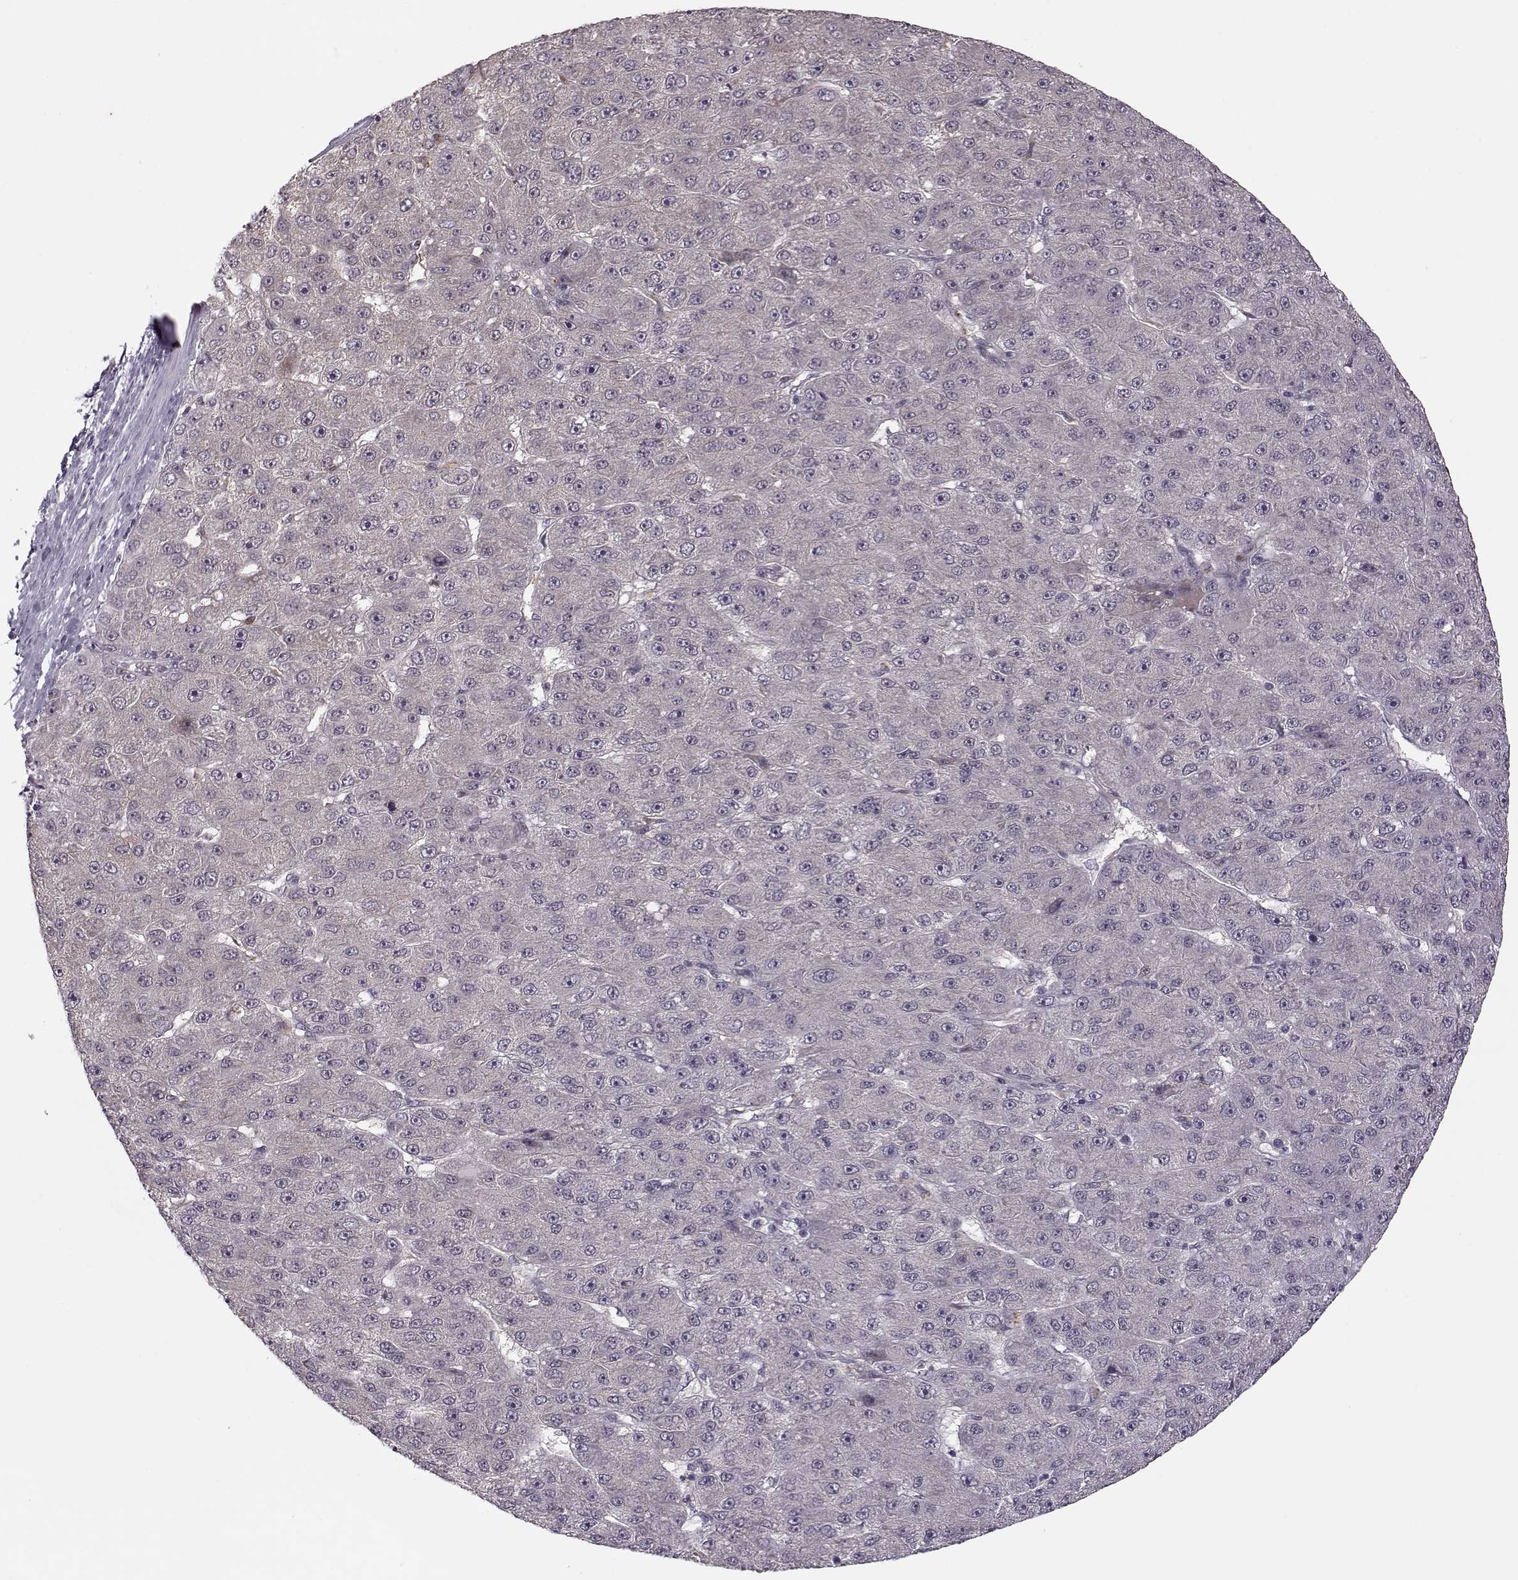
{"staining": {"intensity": "negative", "quantity": "none", "location": "none"}, "tissue": "liver cancer", "cell_type": "Tumor cells", "image_type": "cancer", "snomed": [{"axis": "morphology", "description": "Carcinoma, Hepatocellular, NOS"}, {"axis": "topography", "description": "Liver"}], "caption": "Liver hepatocellular carcinoma stained for a protein using IHC reveals no expression tumor cells.", "gene": "DENND4B", "patient": {"sex": "male", "age": 67}}